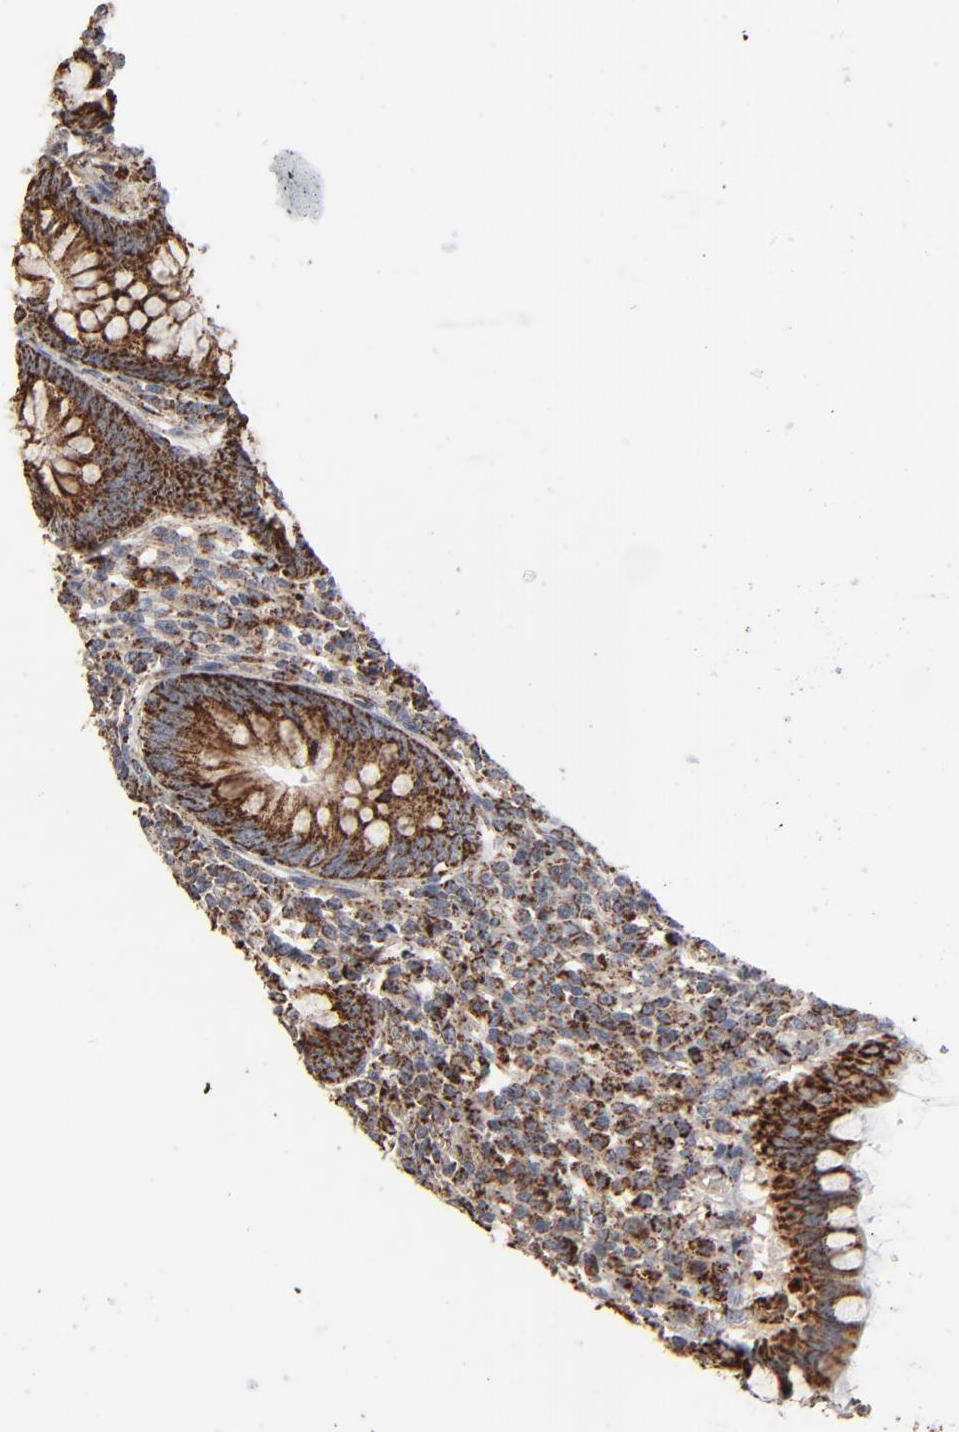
{"staining": {"intensity": "strong", "quantity": ">75%", "location": "cytoplasmic/membranous"}, "tissue": "appendix", "cell_type": "Glandular cells", "image_type": "normal", "snomed": [{"axis": "morphology", "description": "Normal tissue, NOS"}, {"axis": "topography", "description": "Appendix"}], "caption": "This image demonstrates normal appendix stained with IHC to label a protein in brown. The cytoplasmic/membranous of glandular cells show strong positivity for the protein. Nuclei are counter-stained blue.", "gene": "UQCRC1", "patient": {"sex": "female", "age": 66}}